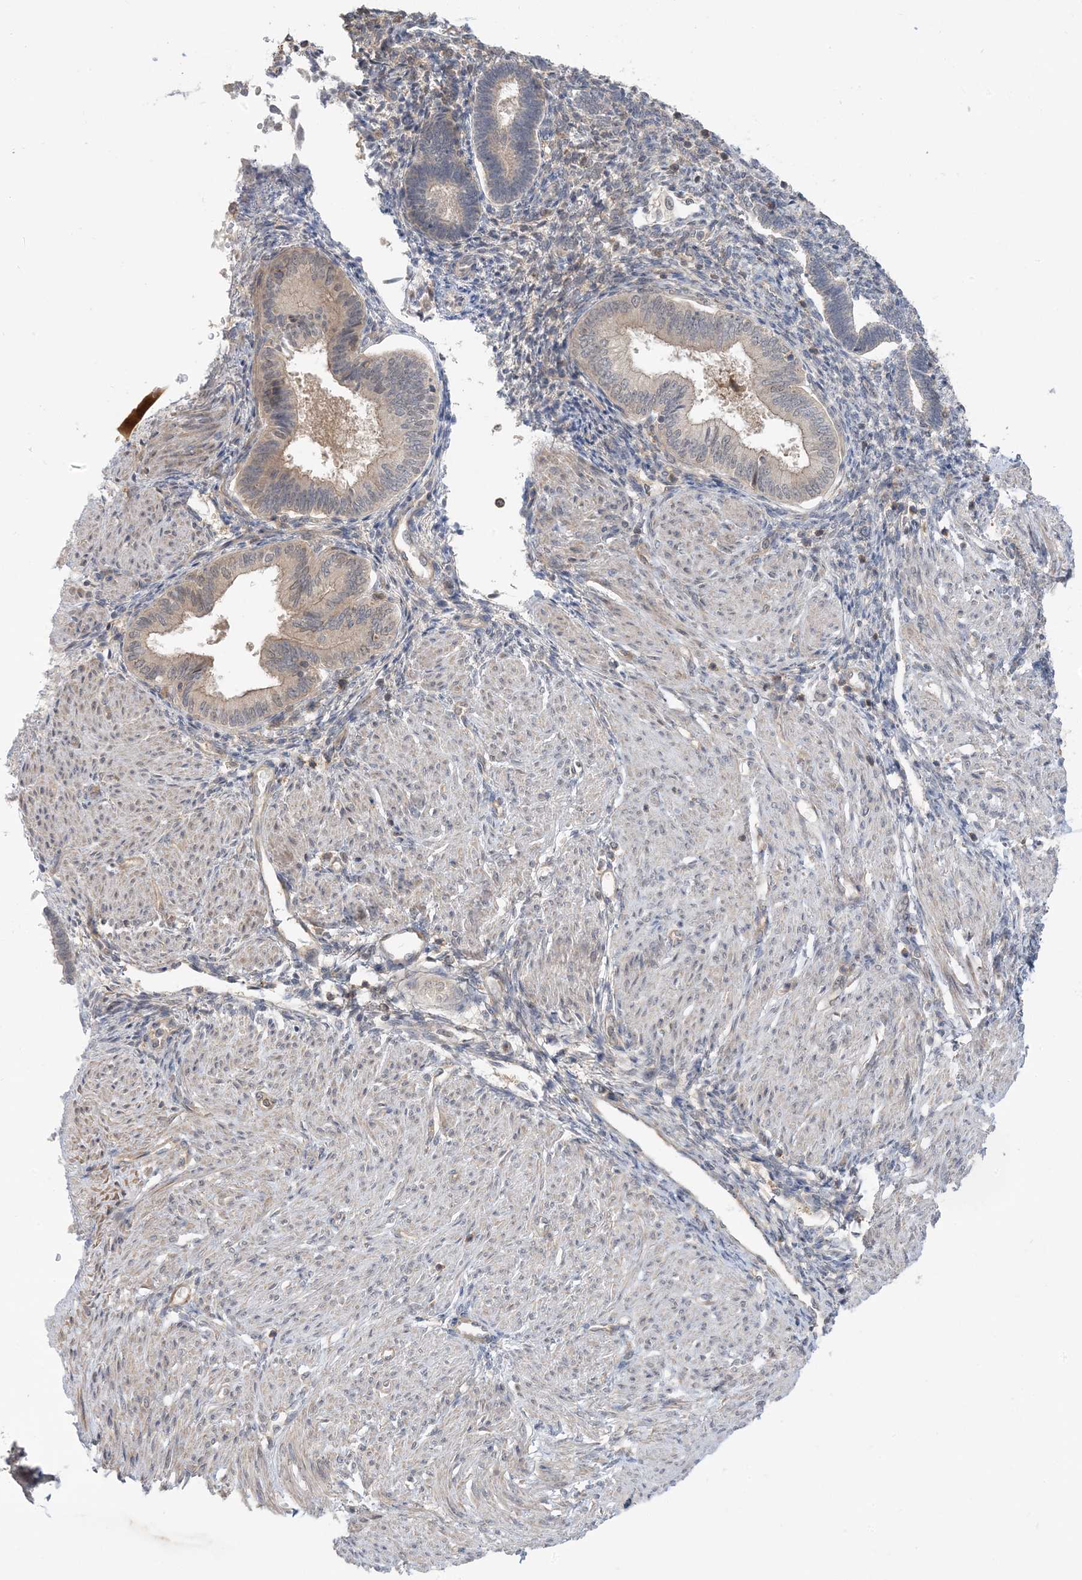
{"staining": {"intensity": "negative", "quantity": "none", "location": "none"}, "tissue": "endometrium", "cell_type": "Cells in endometrial stroma", "image_type": "normal", "snomed": [{"axis": "morphology", "description": "Normal tissue, NOS"}, {"axis": "topography", "description": "Endometrium"}], "caption": "Human endometrium stained for a protein using immunohistochemistry shows no expression in cells in endometrial stroma.", "gene": "WDR26", "patient": {"sex": "female", "age": 53}}